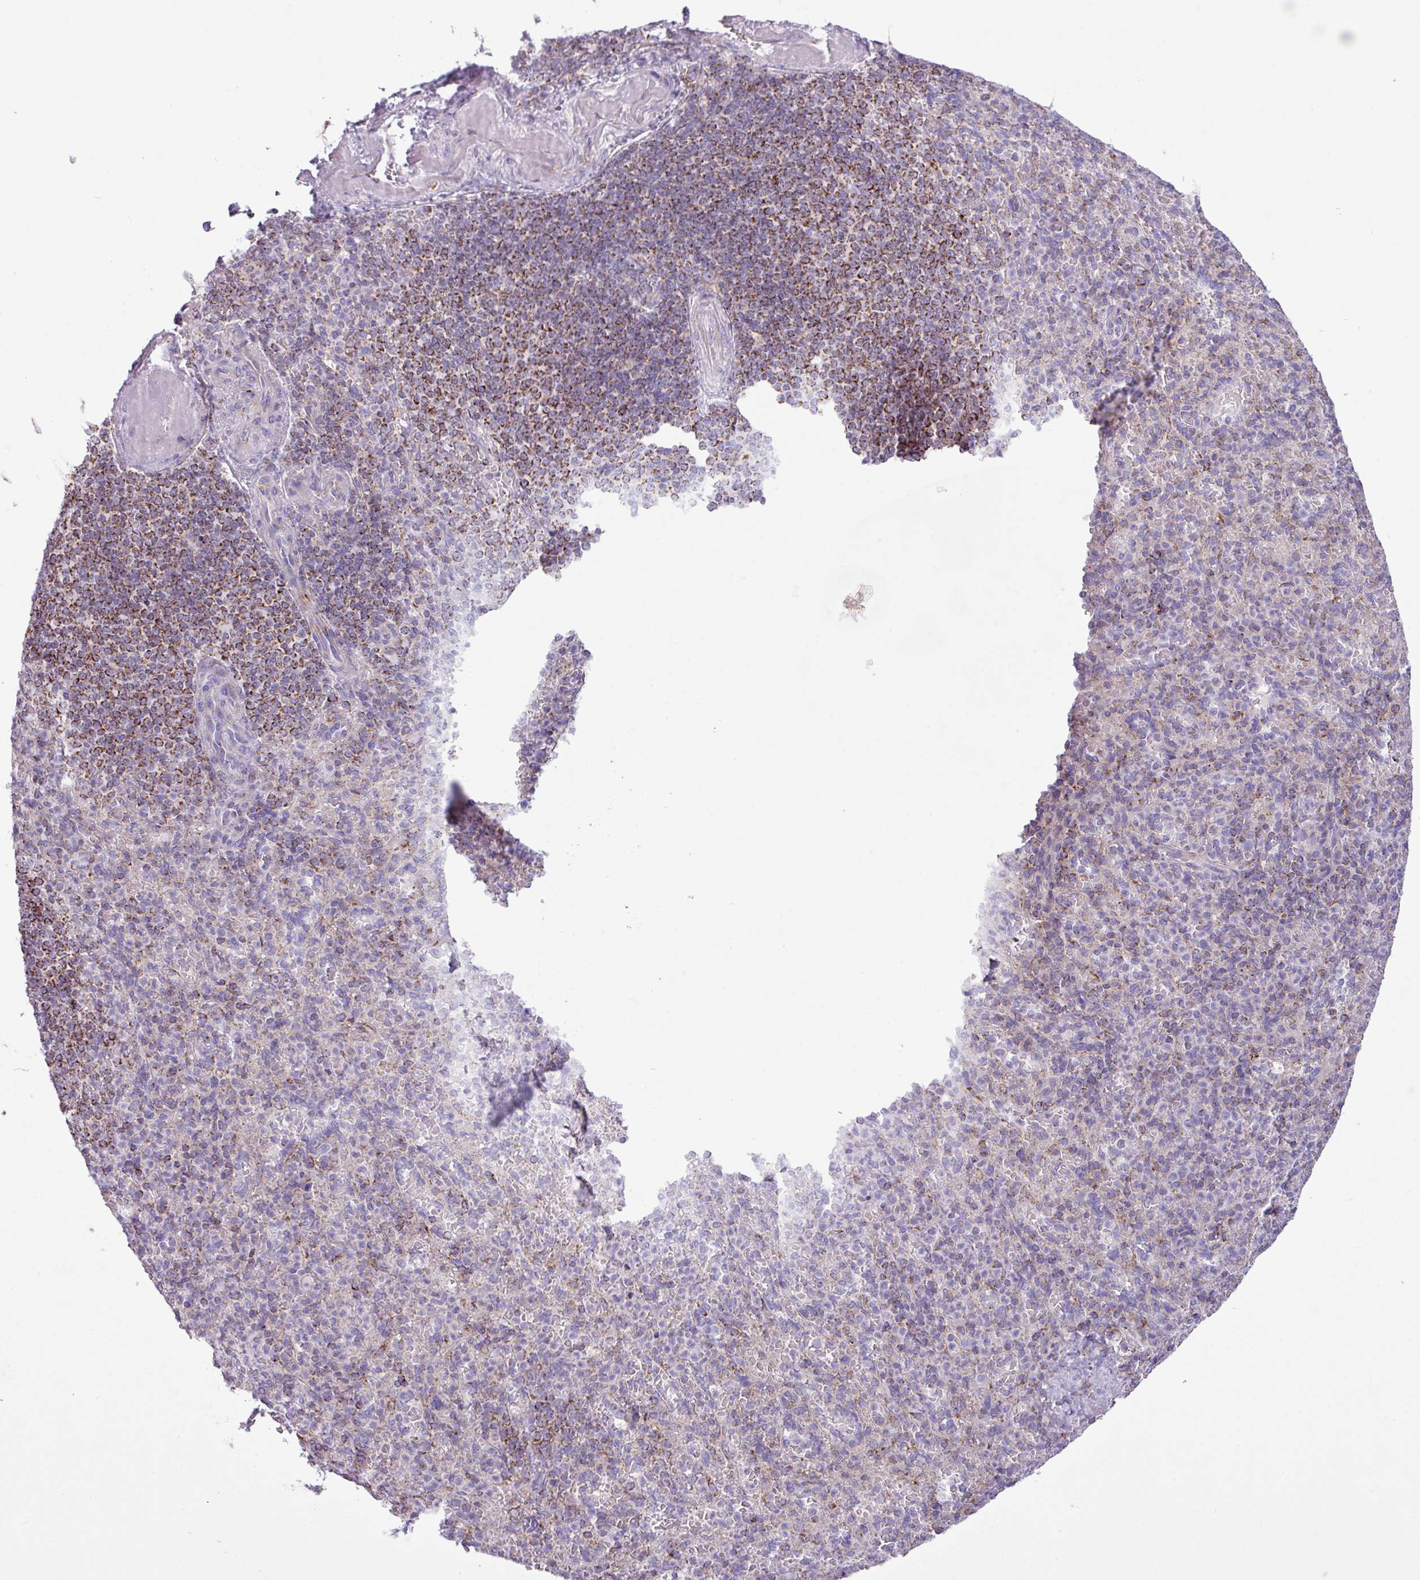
{"staining": {"intensity": "moderate", "quantity": "<25%", "location": "cytoplasmic/membranous"}, "tissue": "spleen", "cell_type": "Cells in red pulp", "image_type": "normal", "snomed": [{"axis": "morphology", "description": "Normal tissue, NOS"}, {"axis": "topography", "description": "Spleen"}], "caption": "Benign spleen shows moderate cytoplasmic/membranous staining in about <25% of cells in red pulp (DAB (3,3'-diaminobenzidine) IHC, brown staining for protein, blue staining for nuclei)..", "gene": "ZNF81", "patient": {"sex": "female", "age": 74}}